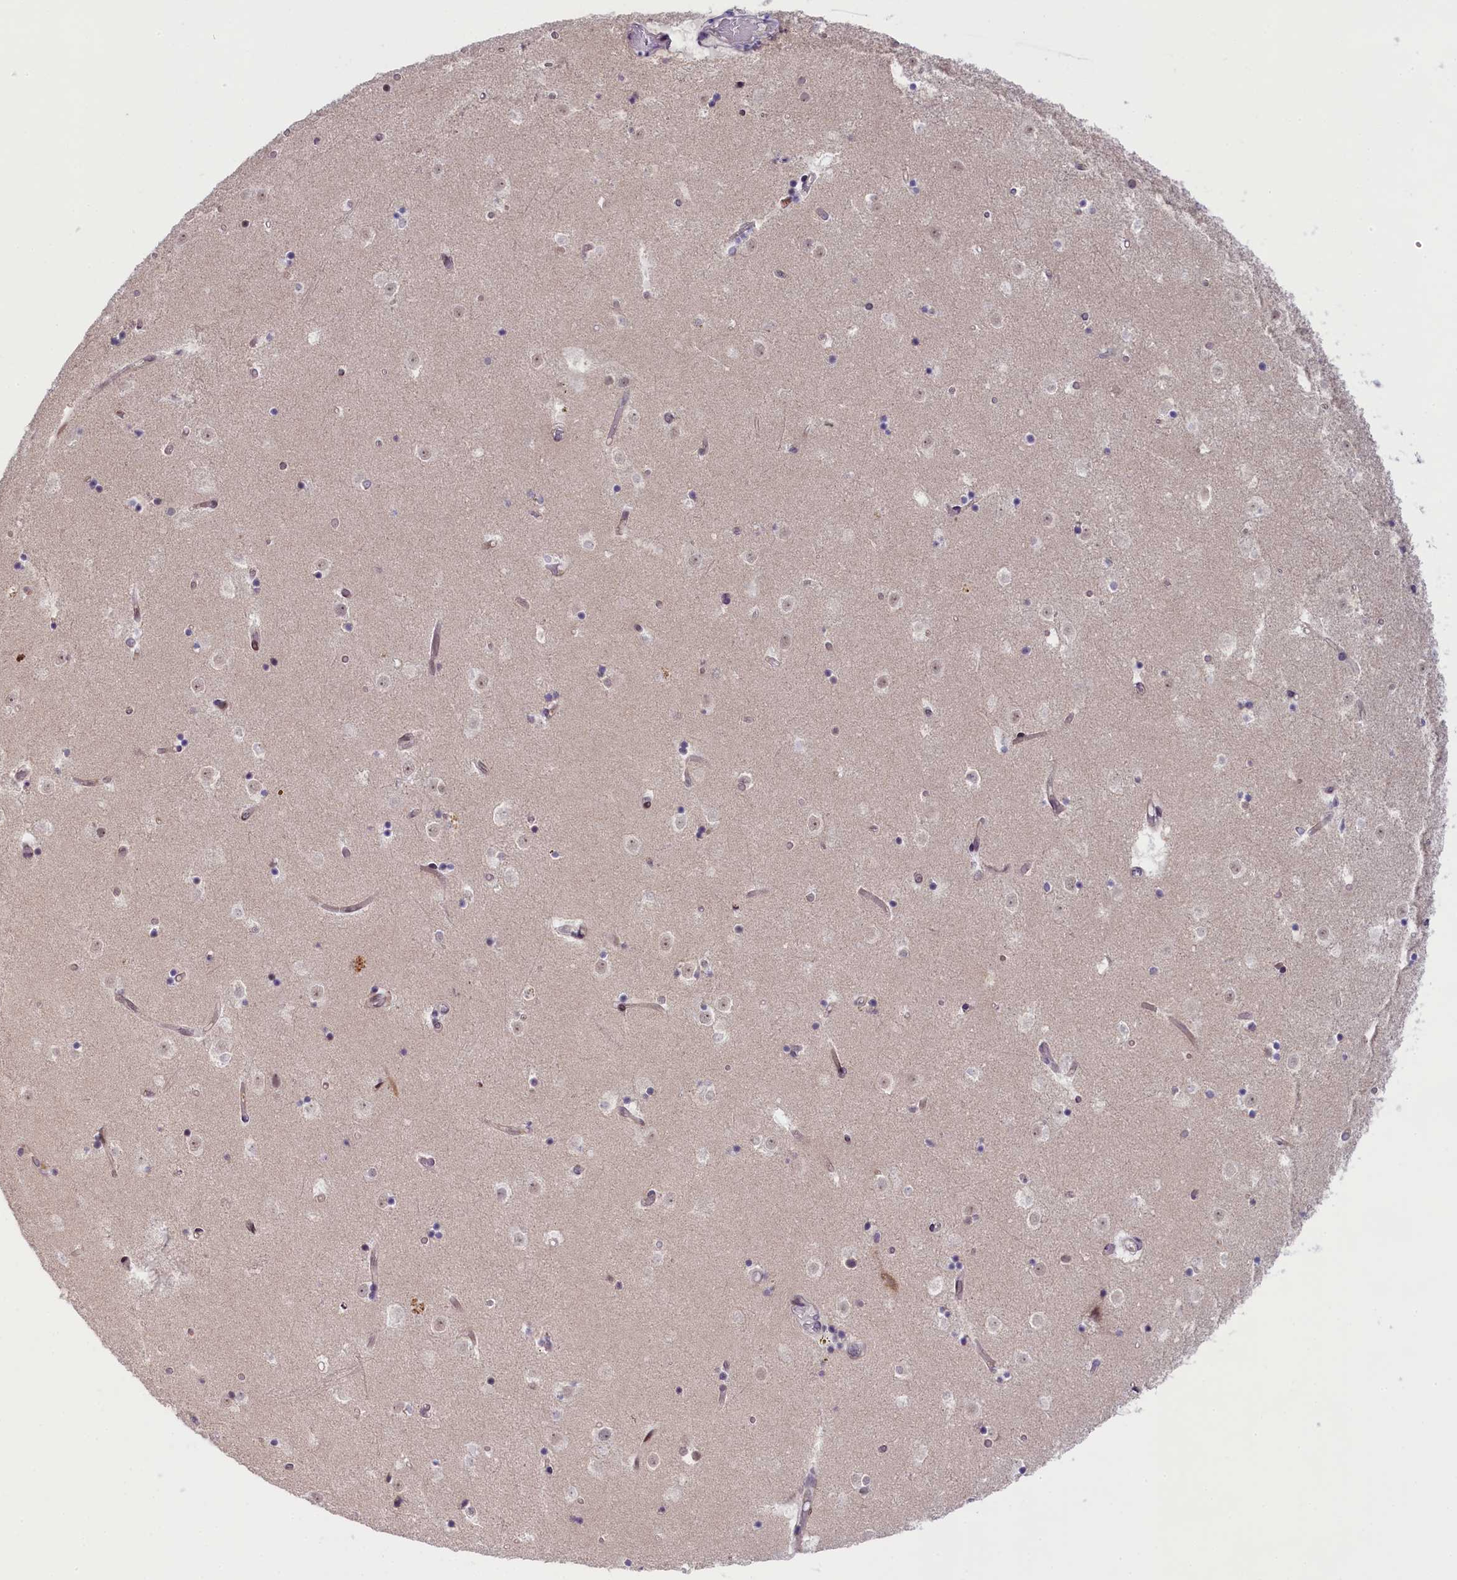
{"staining": {"intensity": "moderate", "quantity": "25%-75%", "location": "nuclear"}, "tissue": "caudate", "cell_type": "Glial cells", "image_type": "normal", "snomed": [{"axis": "morphology", "description": "Normal tissue, NOS"}, {"axis": "topography", "description": "Lateral ventricle wall"}], "caption": "Caudate stained with a protein marker displays moderate staining in glial cells.", "gene": "CRAMP1", "patient": {"sex": "female", "age": 52}}